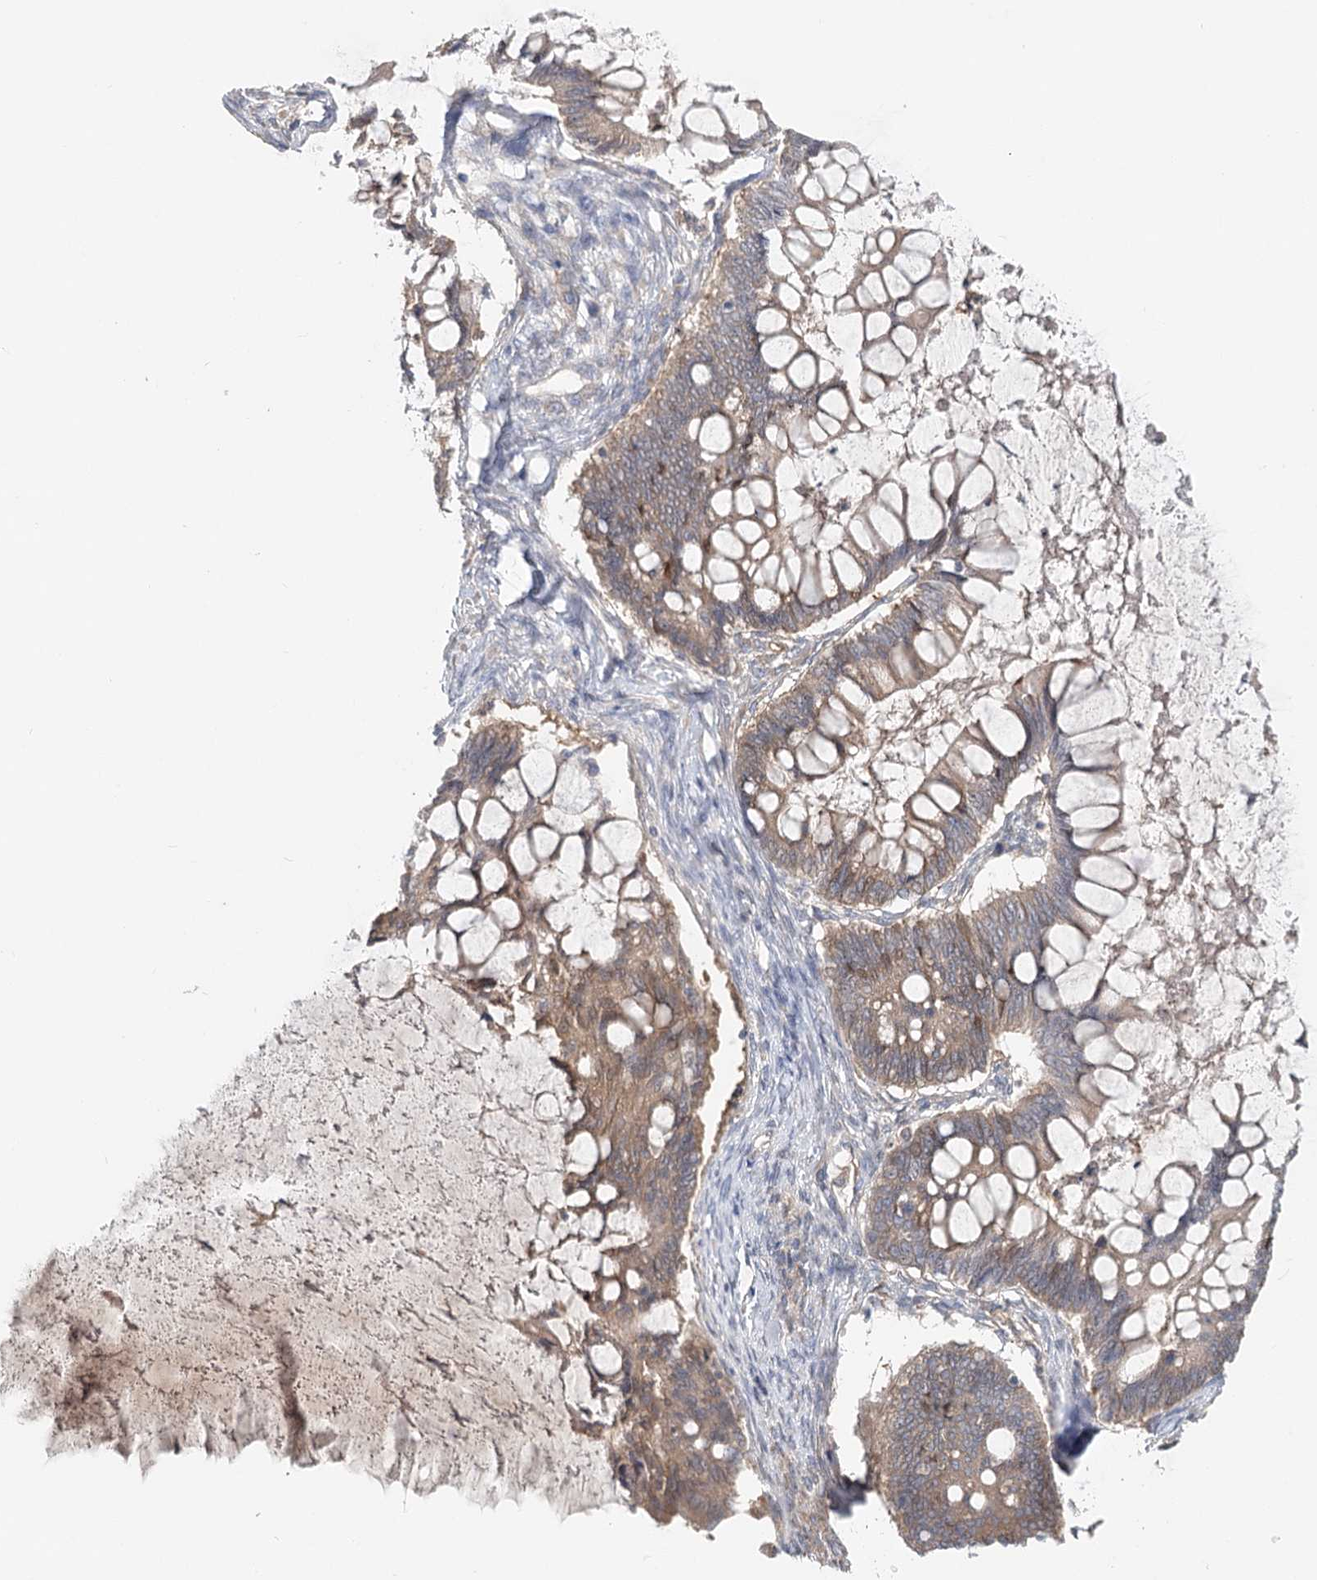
{"staining": {"intensity": "weak", "quantity": "25%-75%", "location": "cytoplasmic/membranous"}, "tissue": "ovarian cancer", "cell_type": "Tumor cells", "image_type": "cancer", "snomed": [{"axis": "morphology", "description": "Cystadenocarcinoma, mucinous, NOS"}, {"axis": "topography", "description": "Ovary"}], "caption": "Ovarian cancer (mucinous cystadenocarcinoma) stained for a protein demonstrates weak cytoplasmic/membranous positivity in tumor cells. (DAB (3,3'-diaminobenzidine) IHC with brightfield microscopy, high magnification).", "gene": "PAIP2", "patient": {"sex": "female", "age": 61}}